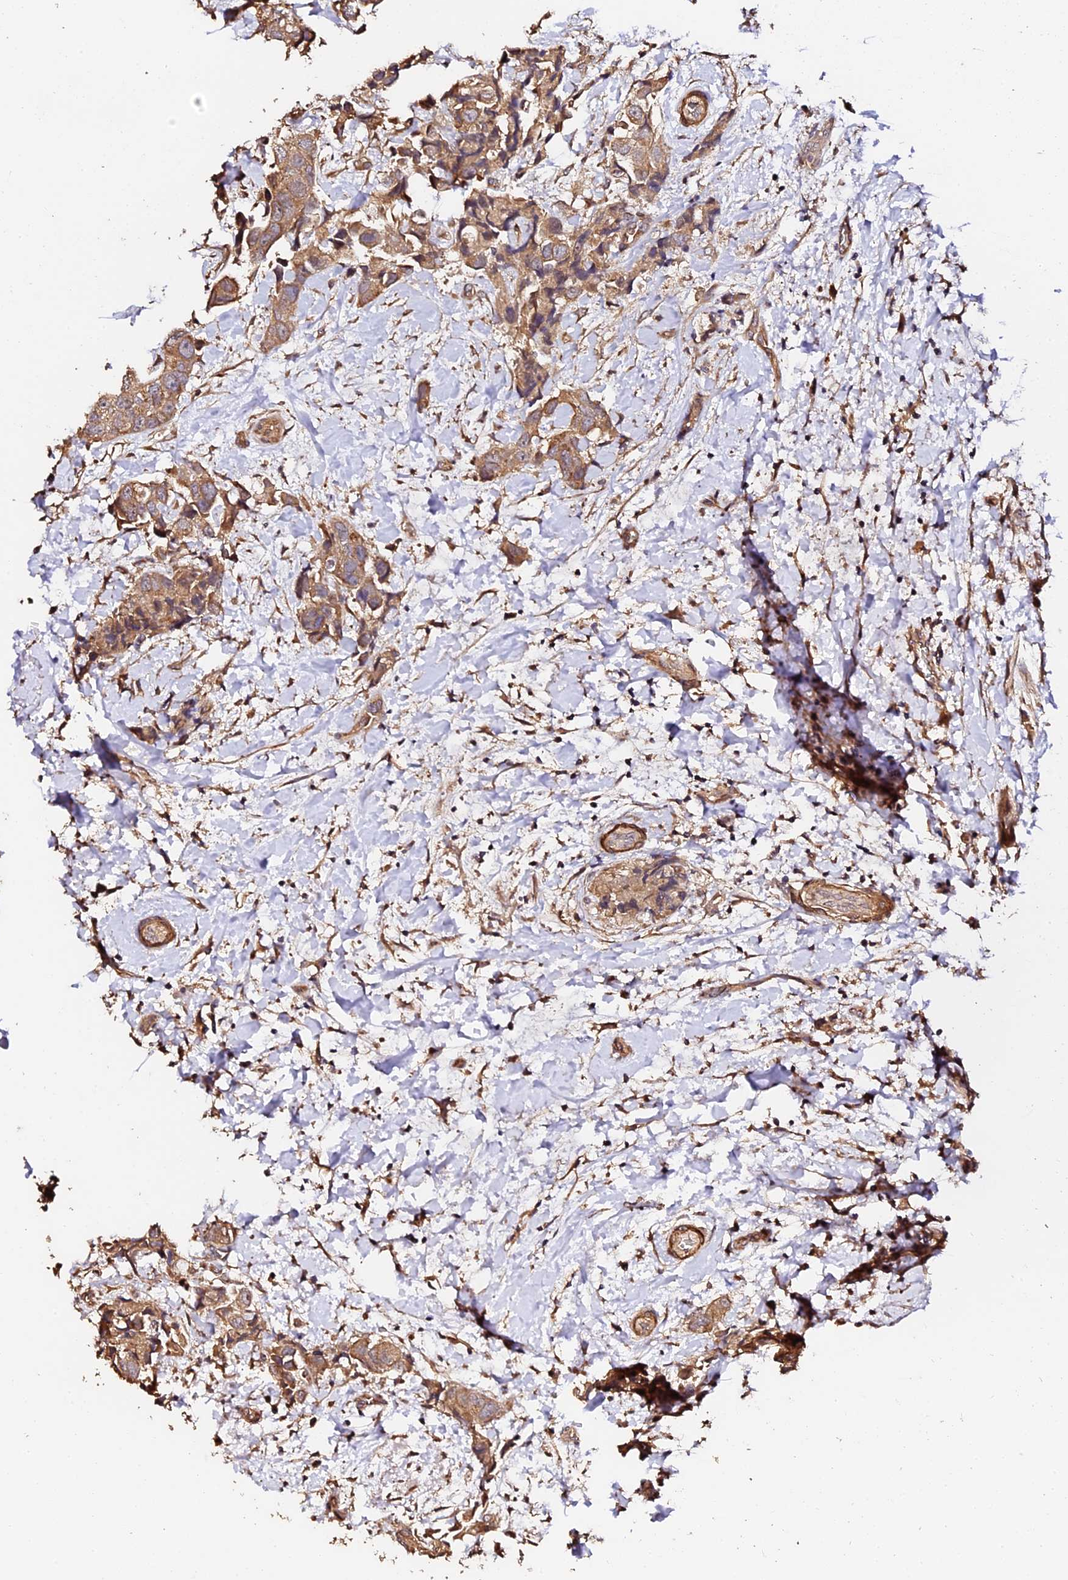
{"staining": {"intensity": "moderate", "quantity": ">75%", "location": "cytoplasmic/membranous"}, "tissue": "breast cancer", "cell_type": "Tumor cells", "image_type": "cancer", "snomed": [{"axis": "morphology", "description": "Normal tissue, NOS"}, {"axis": "morphology", "description": "Duct carcinoma"}, {"axis": "topography", "description": "Breast"}], "caption": "There is medium levels of moderate cytoplasmic/membranous expression in tumor cells of infiltrating ductal carcinoma (breast), as demonstrated by immunohistochemical staining (brown color).", "gene": "TDO2", "patient": {"sex": "female", "age": 62}}